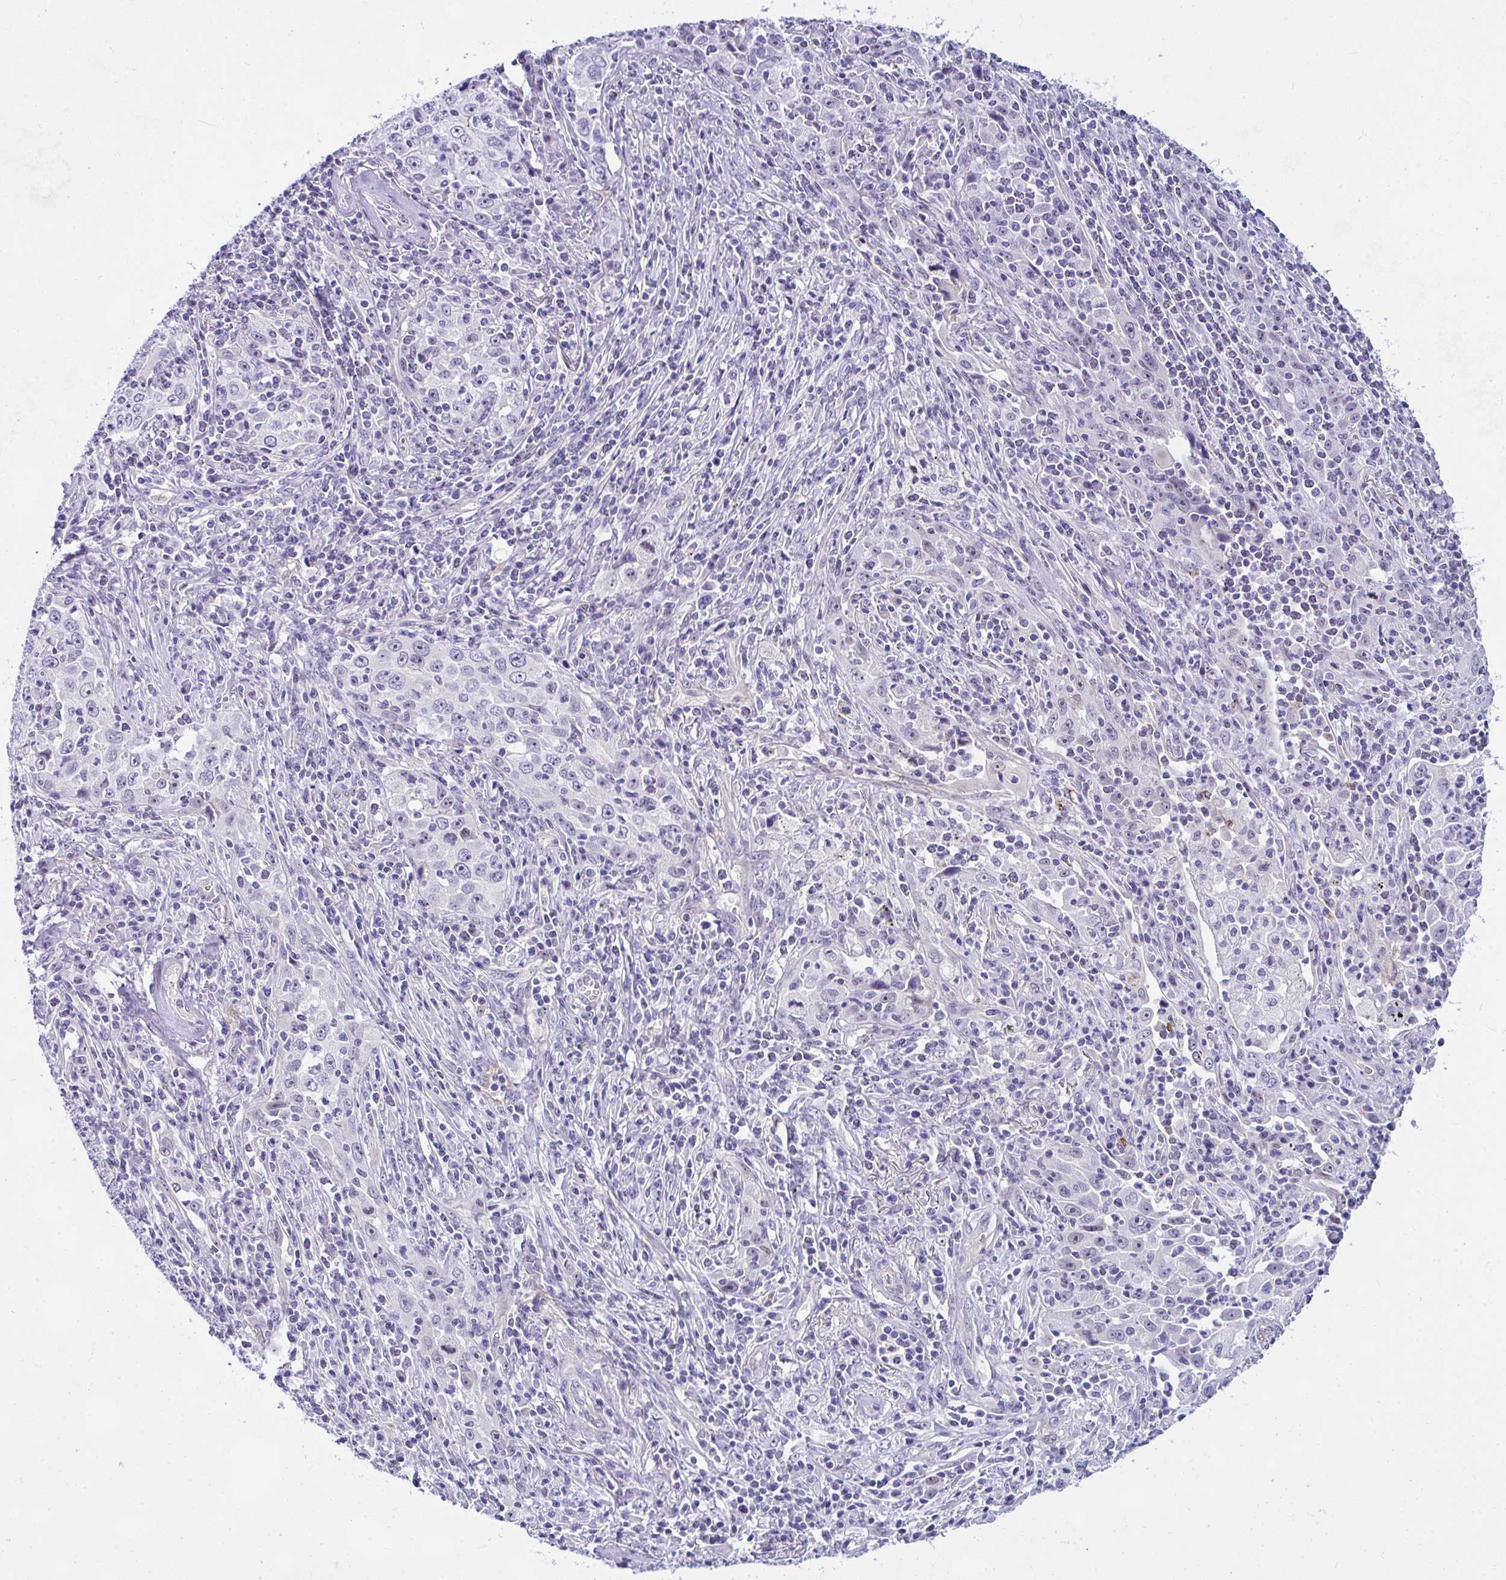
{"staining": {"intensity": "negative", "quantity": "none", "location": "none"}, "tissue": "lung cancer", "cell_type": "Tumor cells", "image_type": "cancer", "snomed": [{"axis": "morphology", "description": "Squamous cell carcinoma, NOS"}, {"axis": "topography", "description": "Lung"}], "caption": "A histopathology image of squamous cell carcinoma (lung) stained for a protein shows no brown staining in tumor cells.", "gene": "NFXL1", "patient": {"sex": "male", "age": 71}}